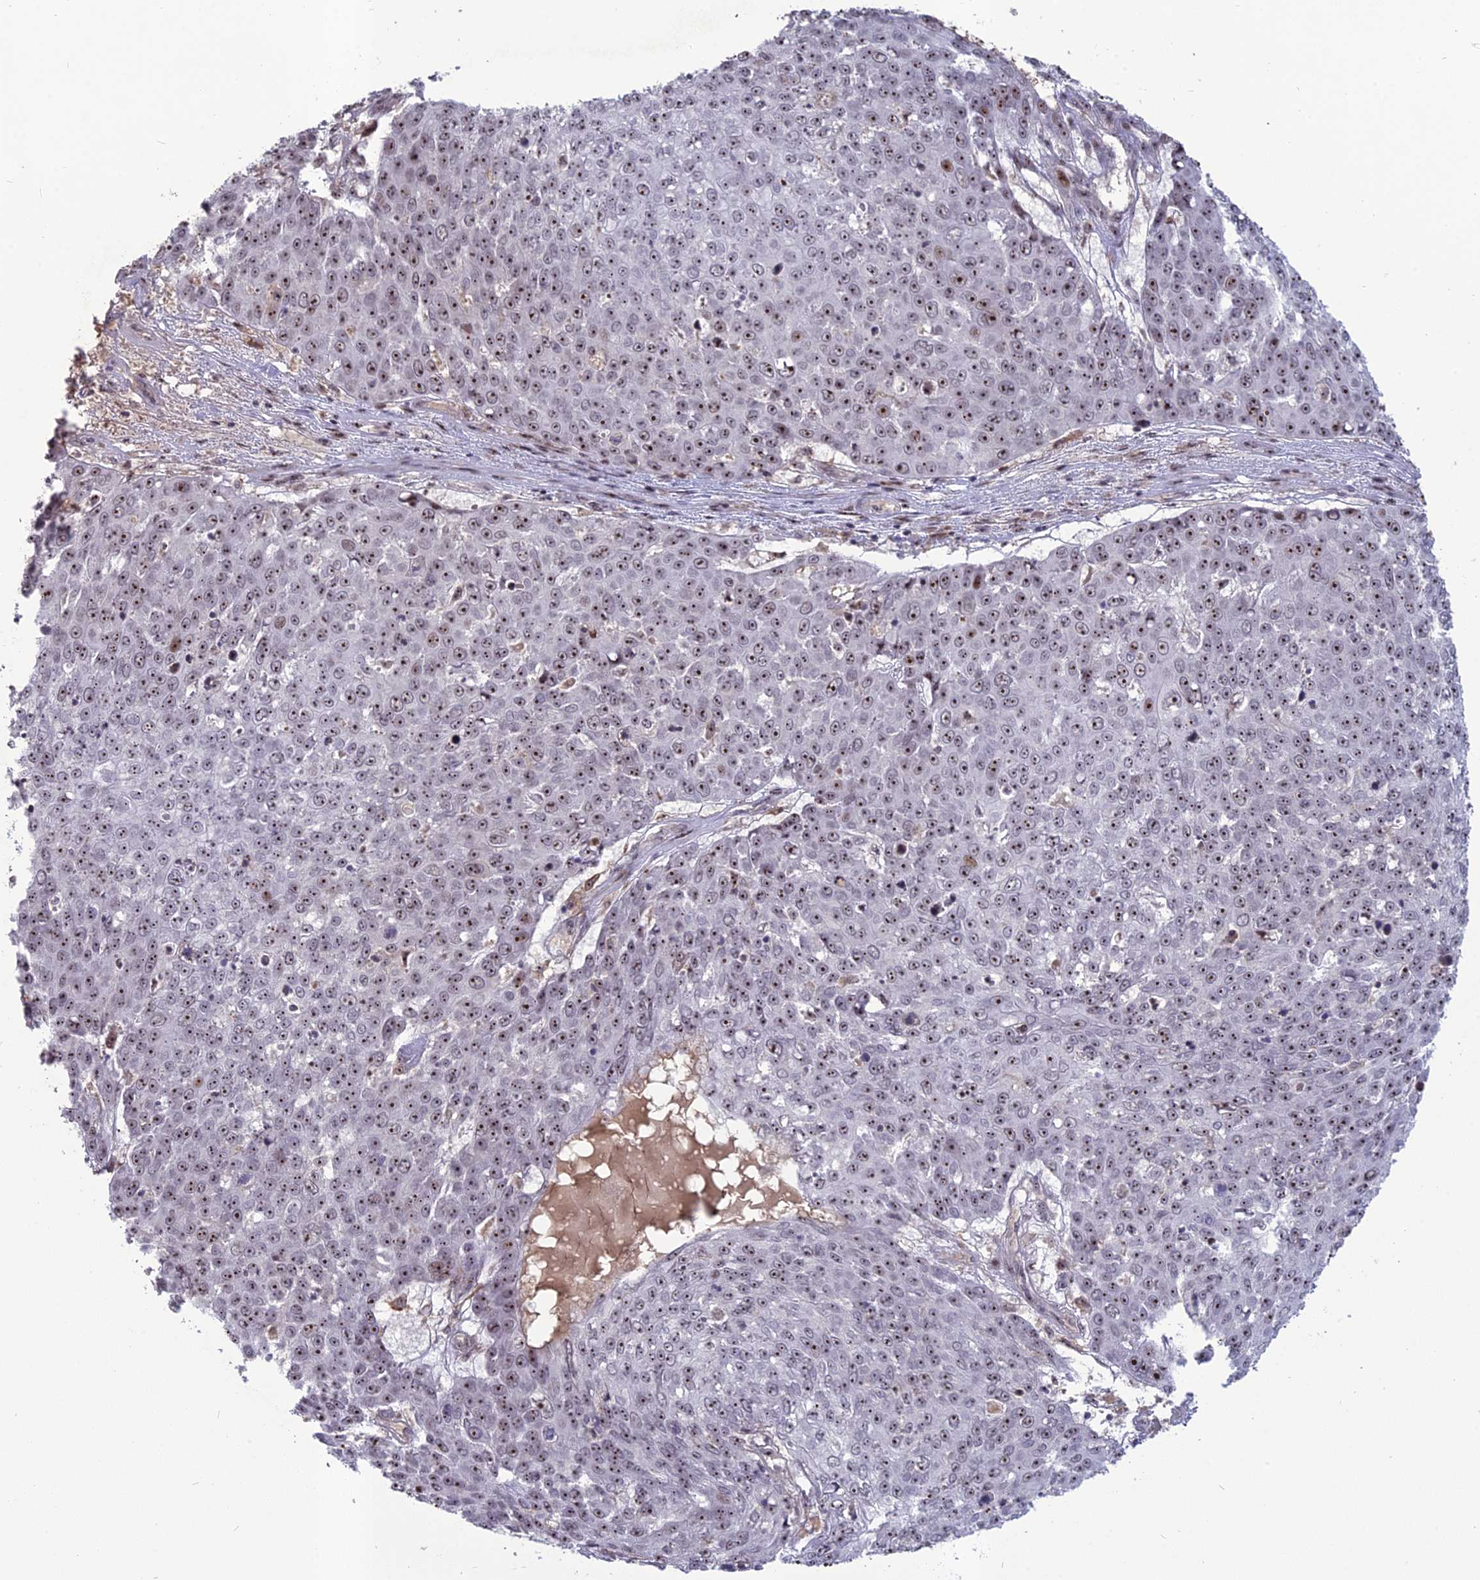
{"staining": {"intensity": "moderate", "quantity": ">75%", "location": "nuclear"}, "tissue": "skin cancer", "cell_type": "Tumor cells", "image_type": "cancer", "snomed": [{"axis": "morphology", "description": "Squamous cell carcinoma, NOS"}, {"axis": "topography", "description": "Skin"}], "caption": "Tumor cells show medium levels of moderate nuclear positivity in approximately >75% of cells in human squamous cell carcinoma (skin). (IHC, brightfield microscopy, high magnification).", "gene": "FAM131A", "patient": {"sex": "male", "age": 71}}